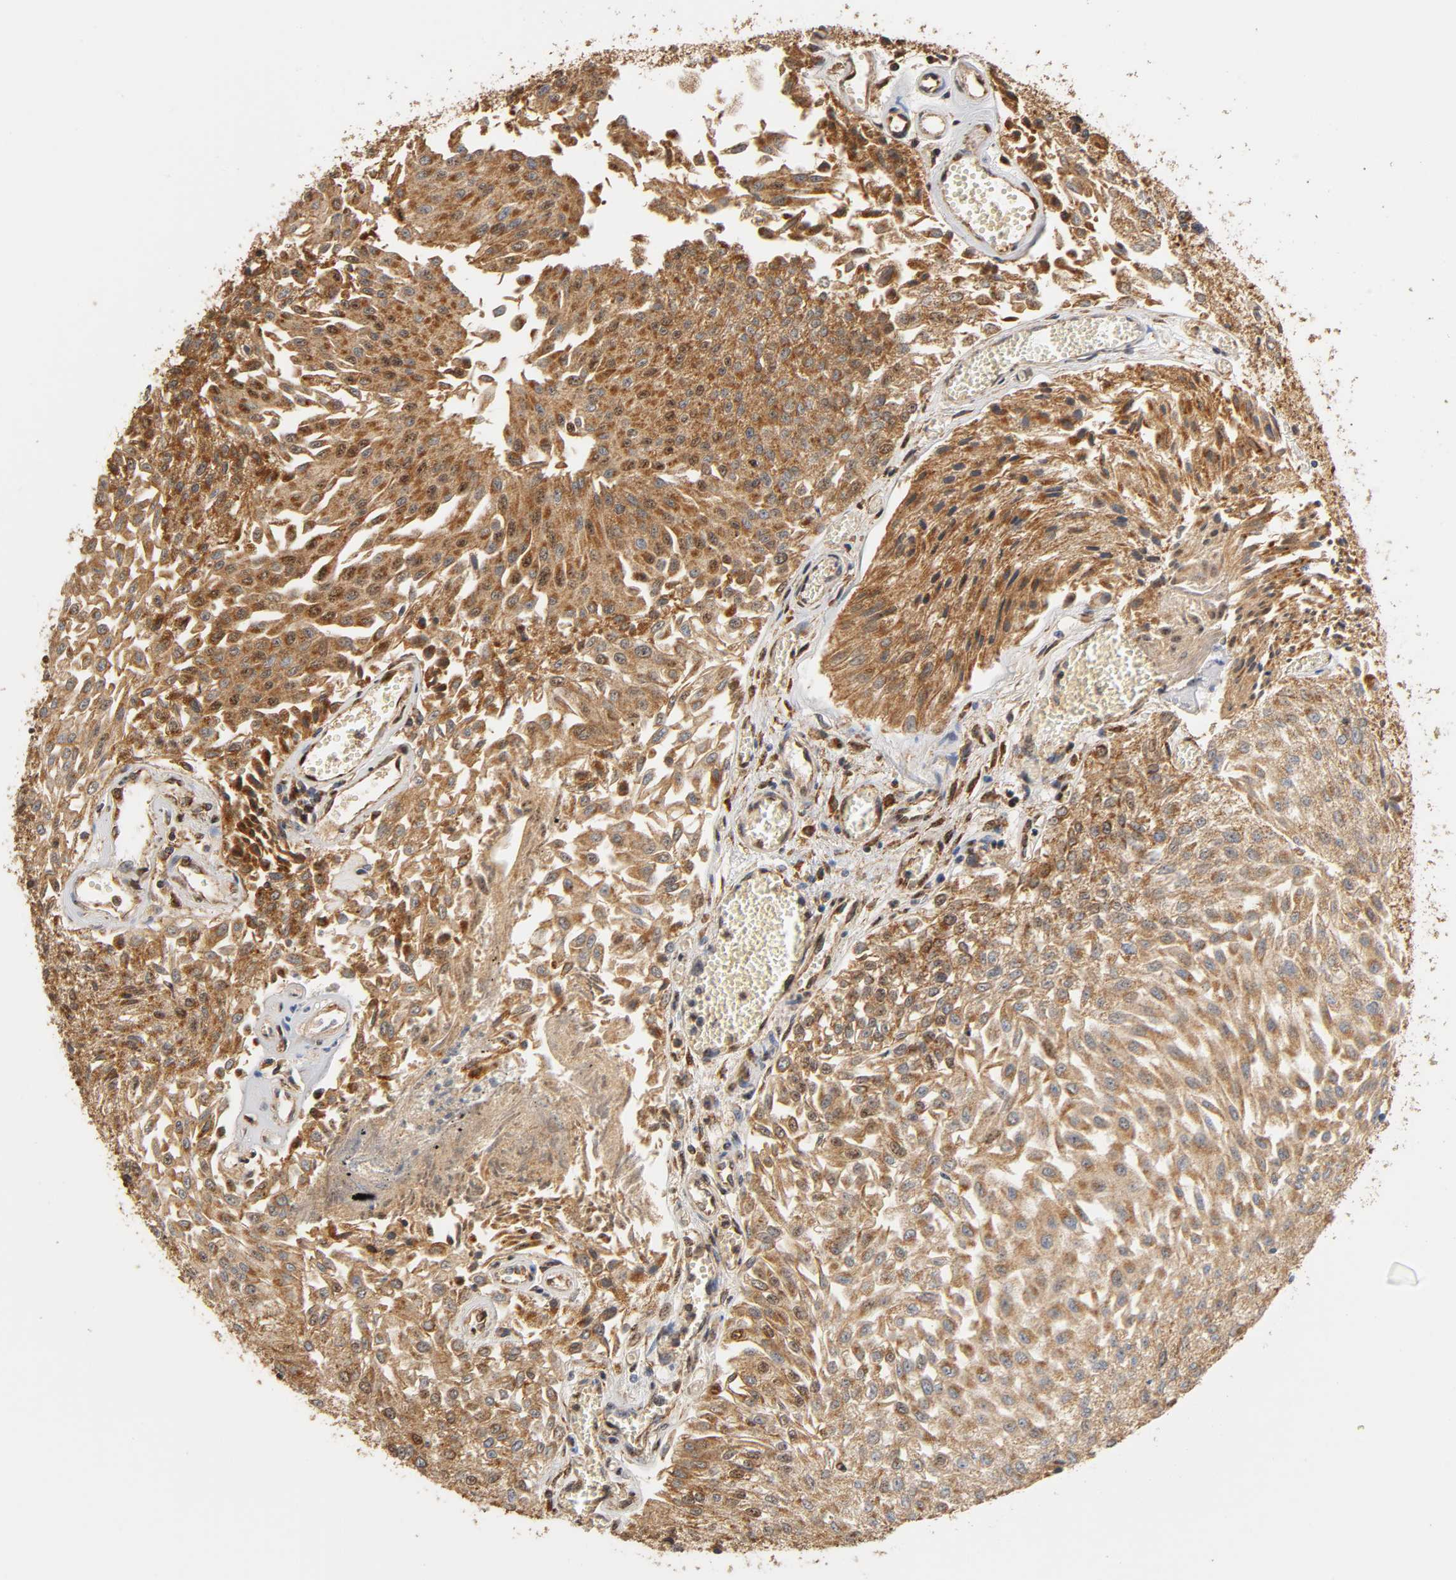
{"staining": {"intensity": "strong", "quantity": ">75%", "location": "cytoplasmic/membranous"}, "tissue": "urothelial cancer", "cell_type": "Tumor cells", "image_type": "cancer", "snomed": [{"axis": "morphology", "description": "Urothelial carcinoma, Low grade"}, {"axis": "topography", "description": "Urinary bladder"}], "caption": "Protein staining displays strong cytoplasmic/membranous positivity in approximately >75% of tumor cells in low-grade urothelial carcinoma.", "gene": "PKN1", "patient": {"sex": "male", "age": 86}}